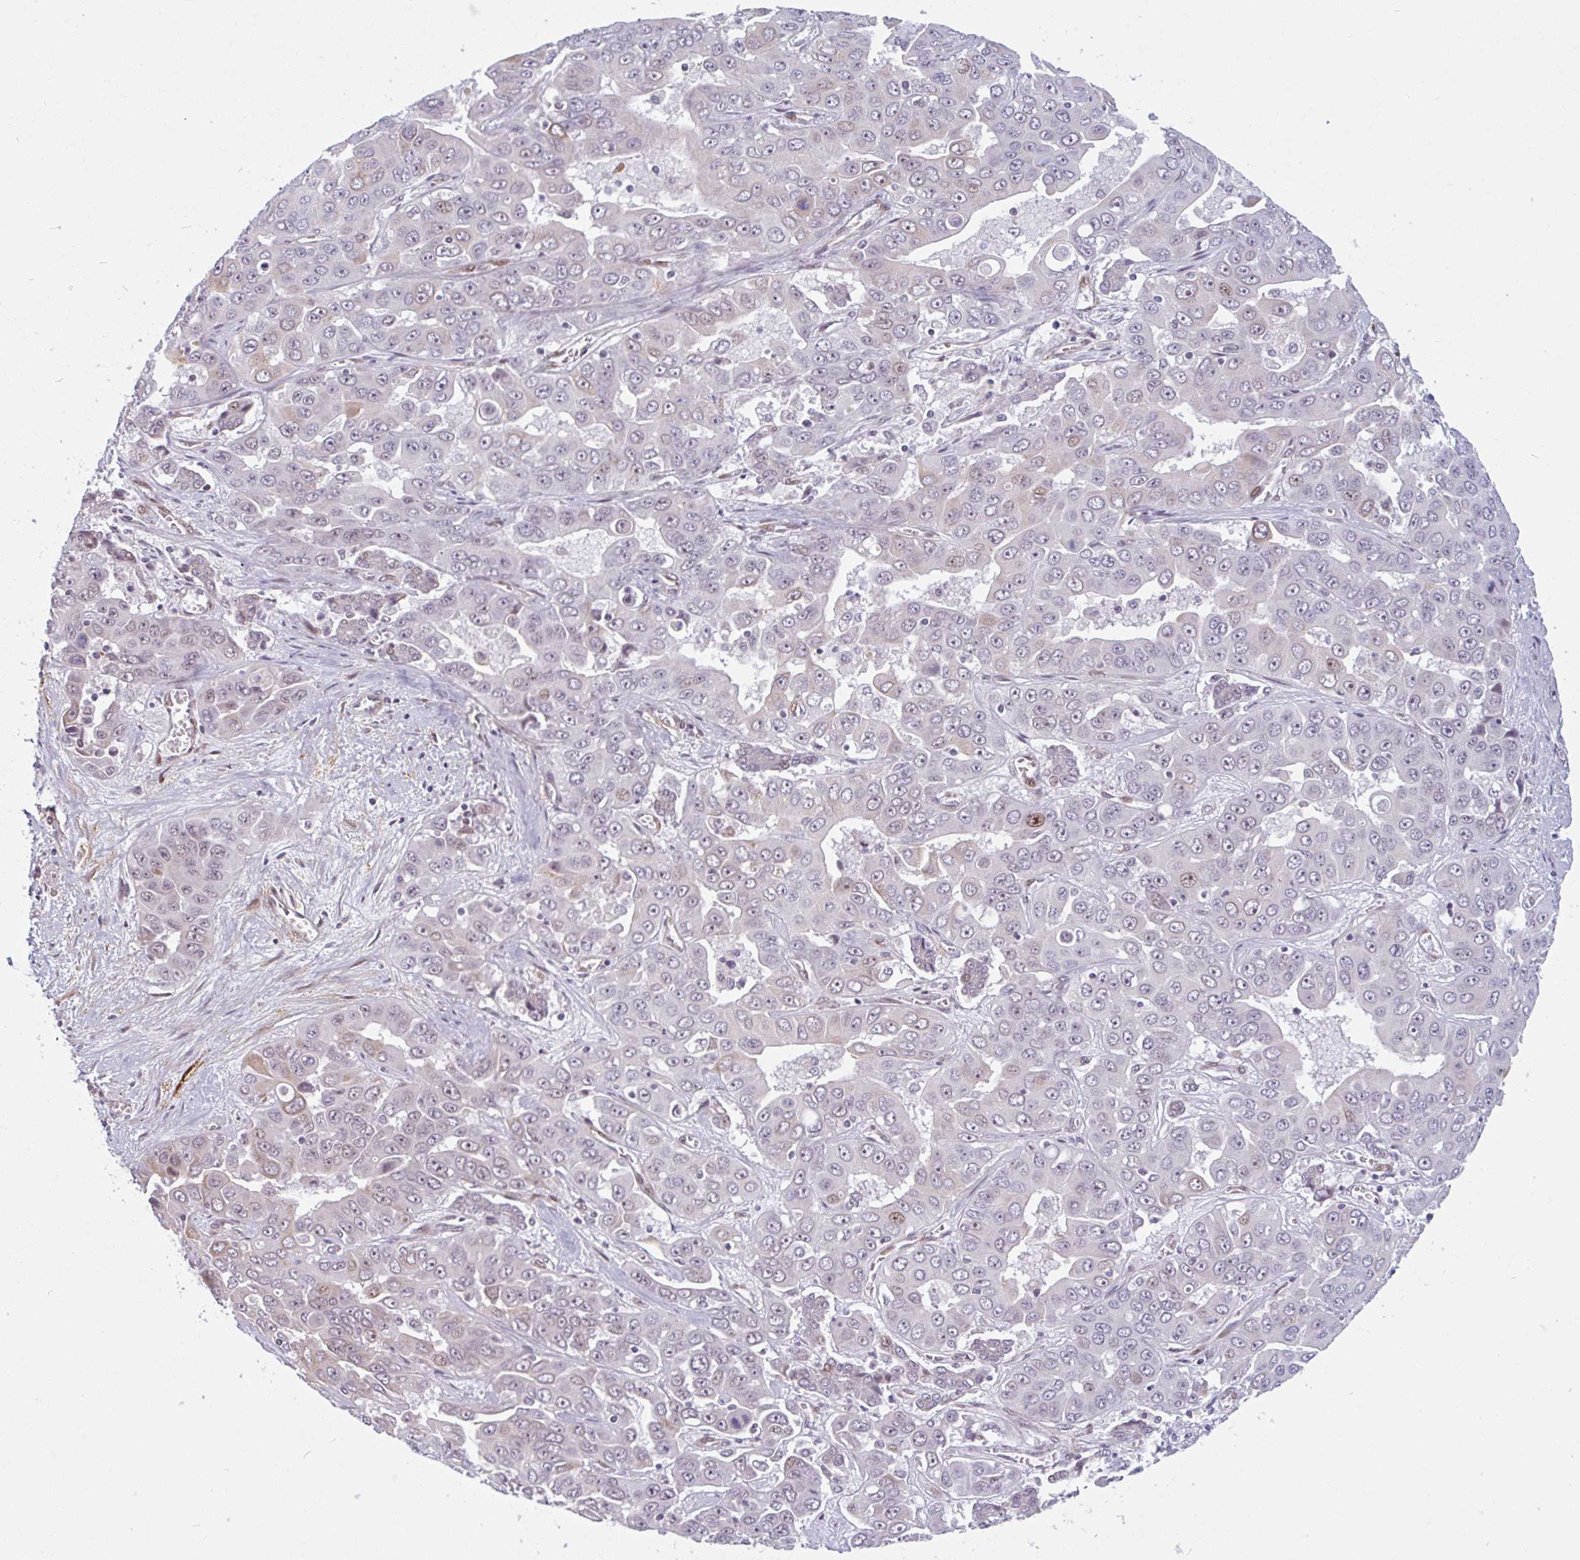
{"staining": {"intensity": "negative", "quantity": "none", "location": "none"}, "tissue": "liver cancer", "cell_type": "Tumor cells", "image_type": "cancer", "snomed": [{"axis": "morphology", "description": "Cholangiocarcinoma"}, {"axis": "topography", "description": "Liver"}], "caption": "Protein analysis of liver cholangiocarcinoma shows no significant staining in tumor cells.", "gene": "TMEM119", "patient": {"sex": "female", "age": 52}}